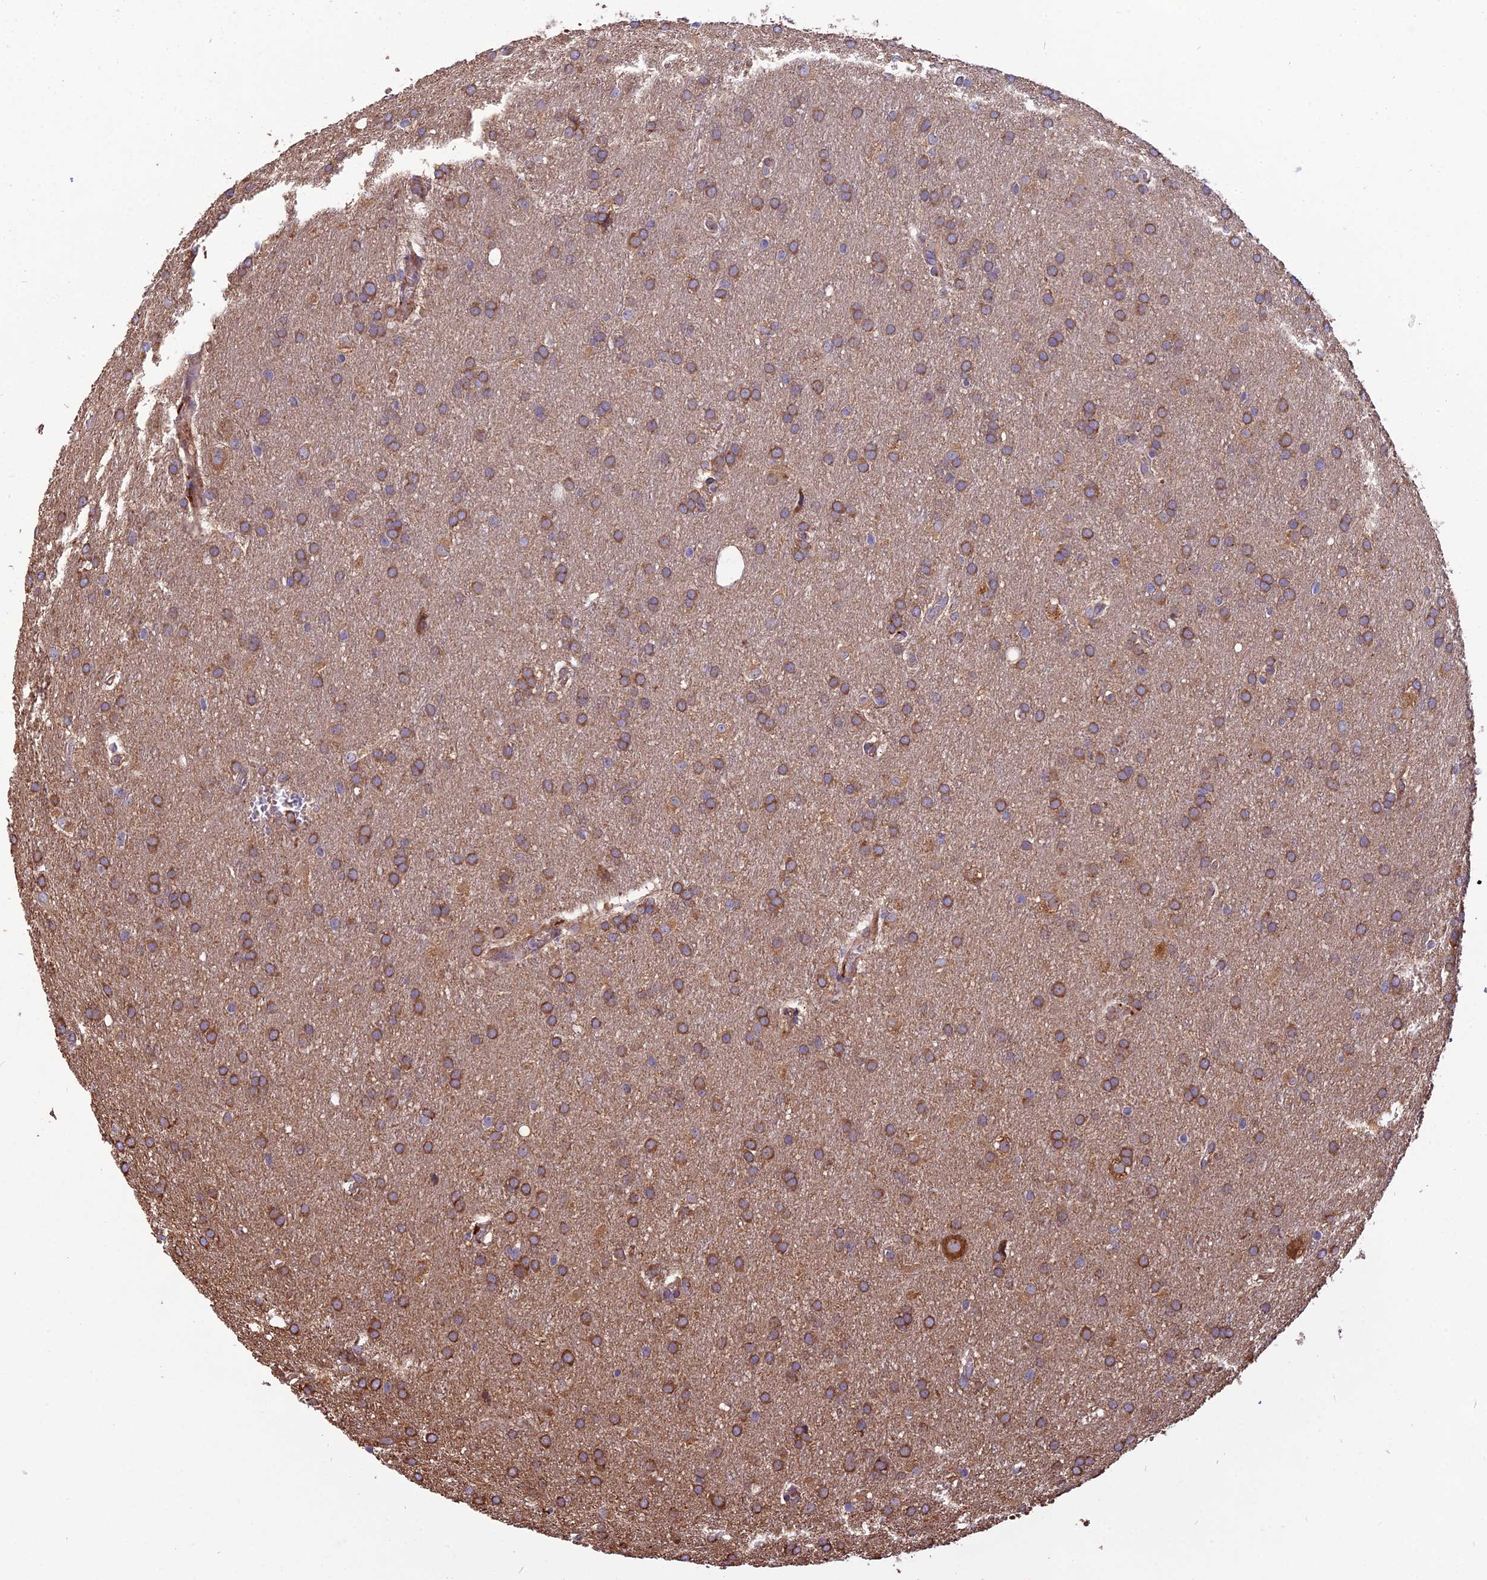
{"staining": {"intensity": "moderate", "quantity": ">75%", "location": "cytoplasmic/membranous"}, "tissue": "glioma", "cell_type": "Tumor cells", "image_type": "cancer", "snomed": [{"axis": "morphology", "description": "Glioma, malignant, Low grade"}, {"axis": "topography", "description": "Brain"}], "caption": "Protein positivity by IHC displays moderate cytoplasmic/membranous staining in about >75% of tumor cells in glioma. (DAB (3,3'-diaminobenzidine) IHC, brown staining for protein, blue staining for nuclei).", "gene": "SPDL1", "patient": {"sex": "female", "age": 32}}